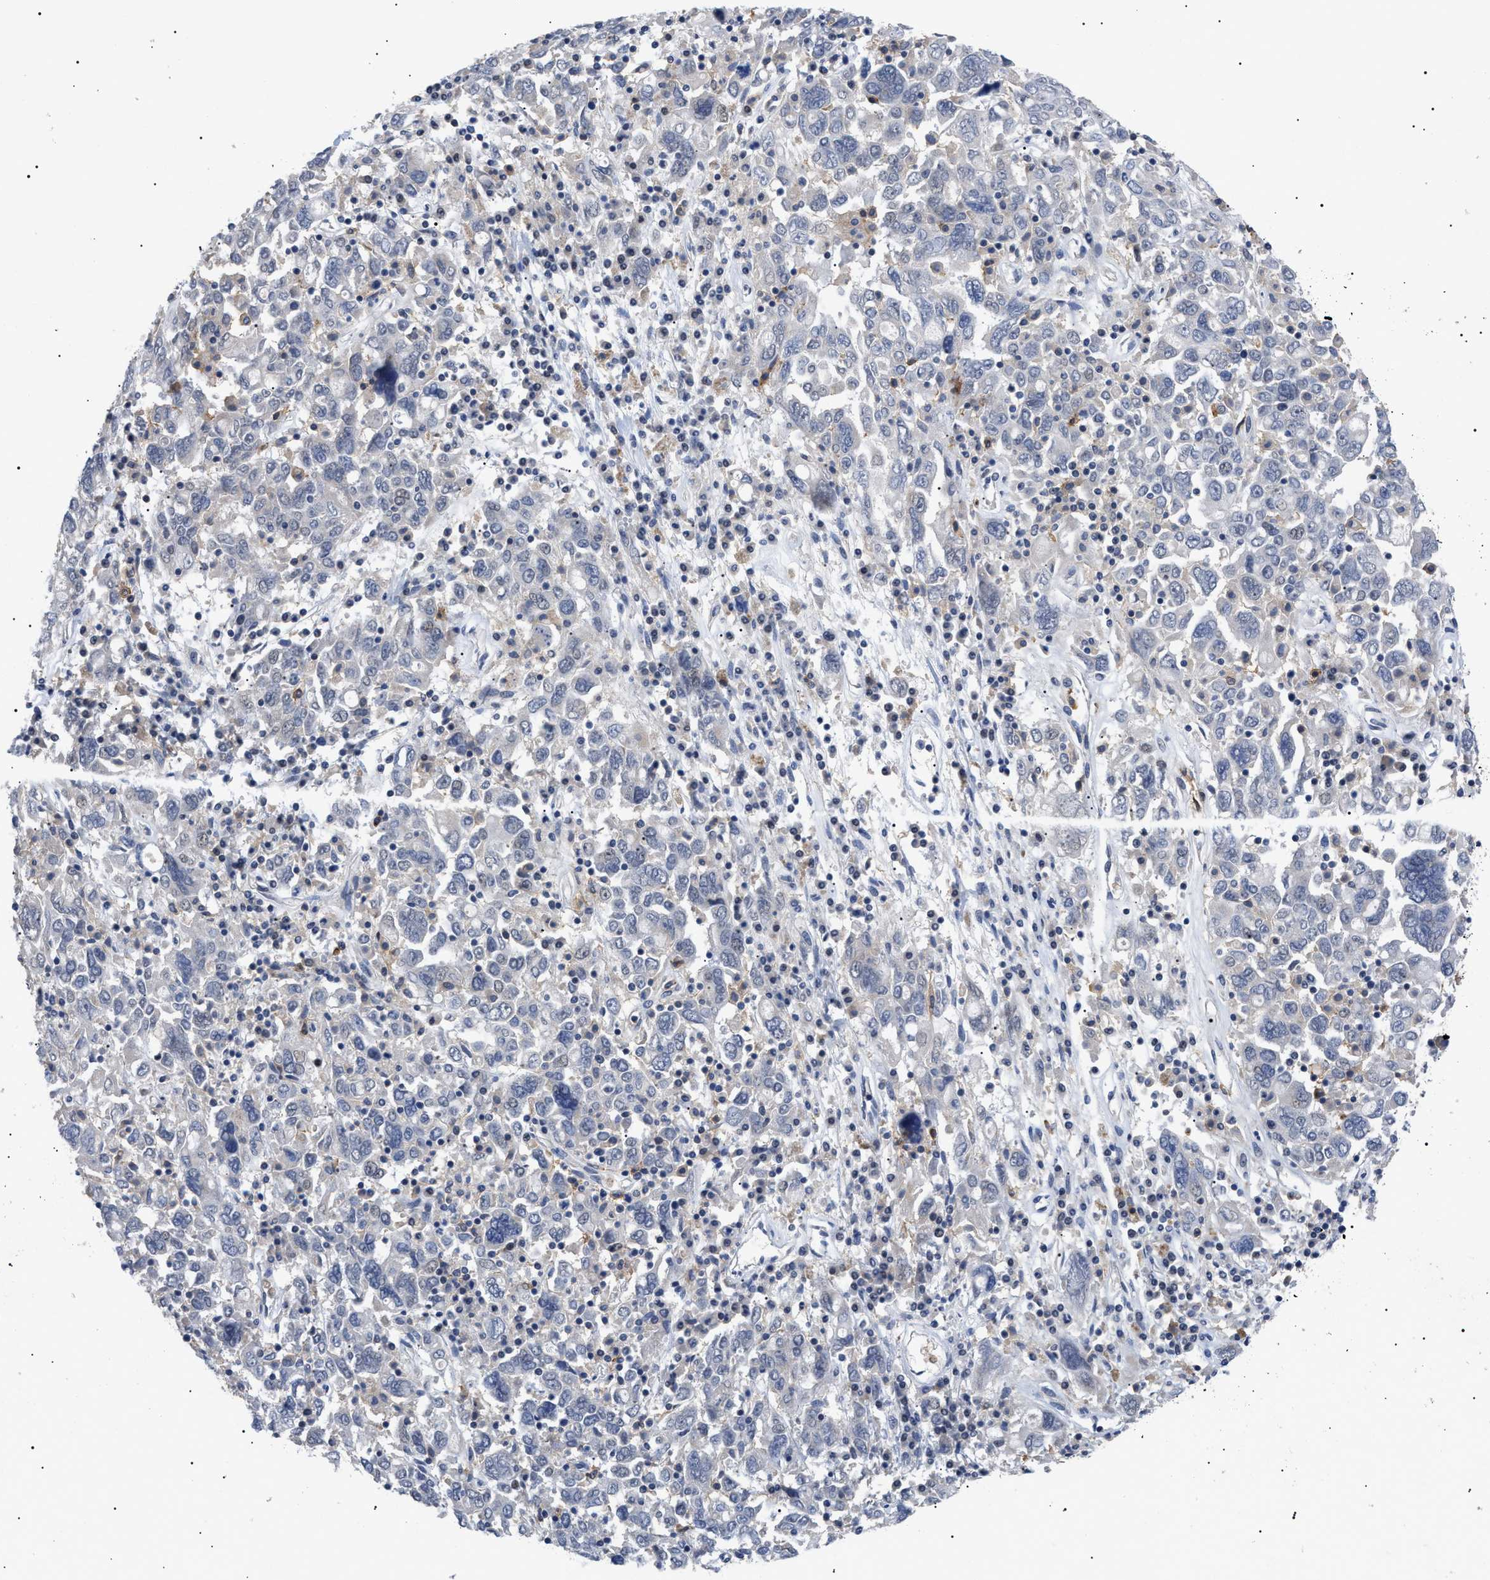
{"staining": {"intensity": "negative", "quantity": "none", "location": "none"}, "tissue": "ovarian cancer", "cell_type": "Tumor cells", "image_type": "cancer", "snomed": [{"axis": "morphology", "description": "Carcinoma, endometroid"}, {"axis": "topography", "description": "Ovary"}], "caption": "Tumor cells show no significant protein staining in ovarian cancer (endometroid carcinoma).", "gene": "CD300A", "patient": {"sex": "female", "age": 62}}